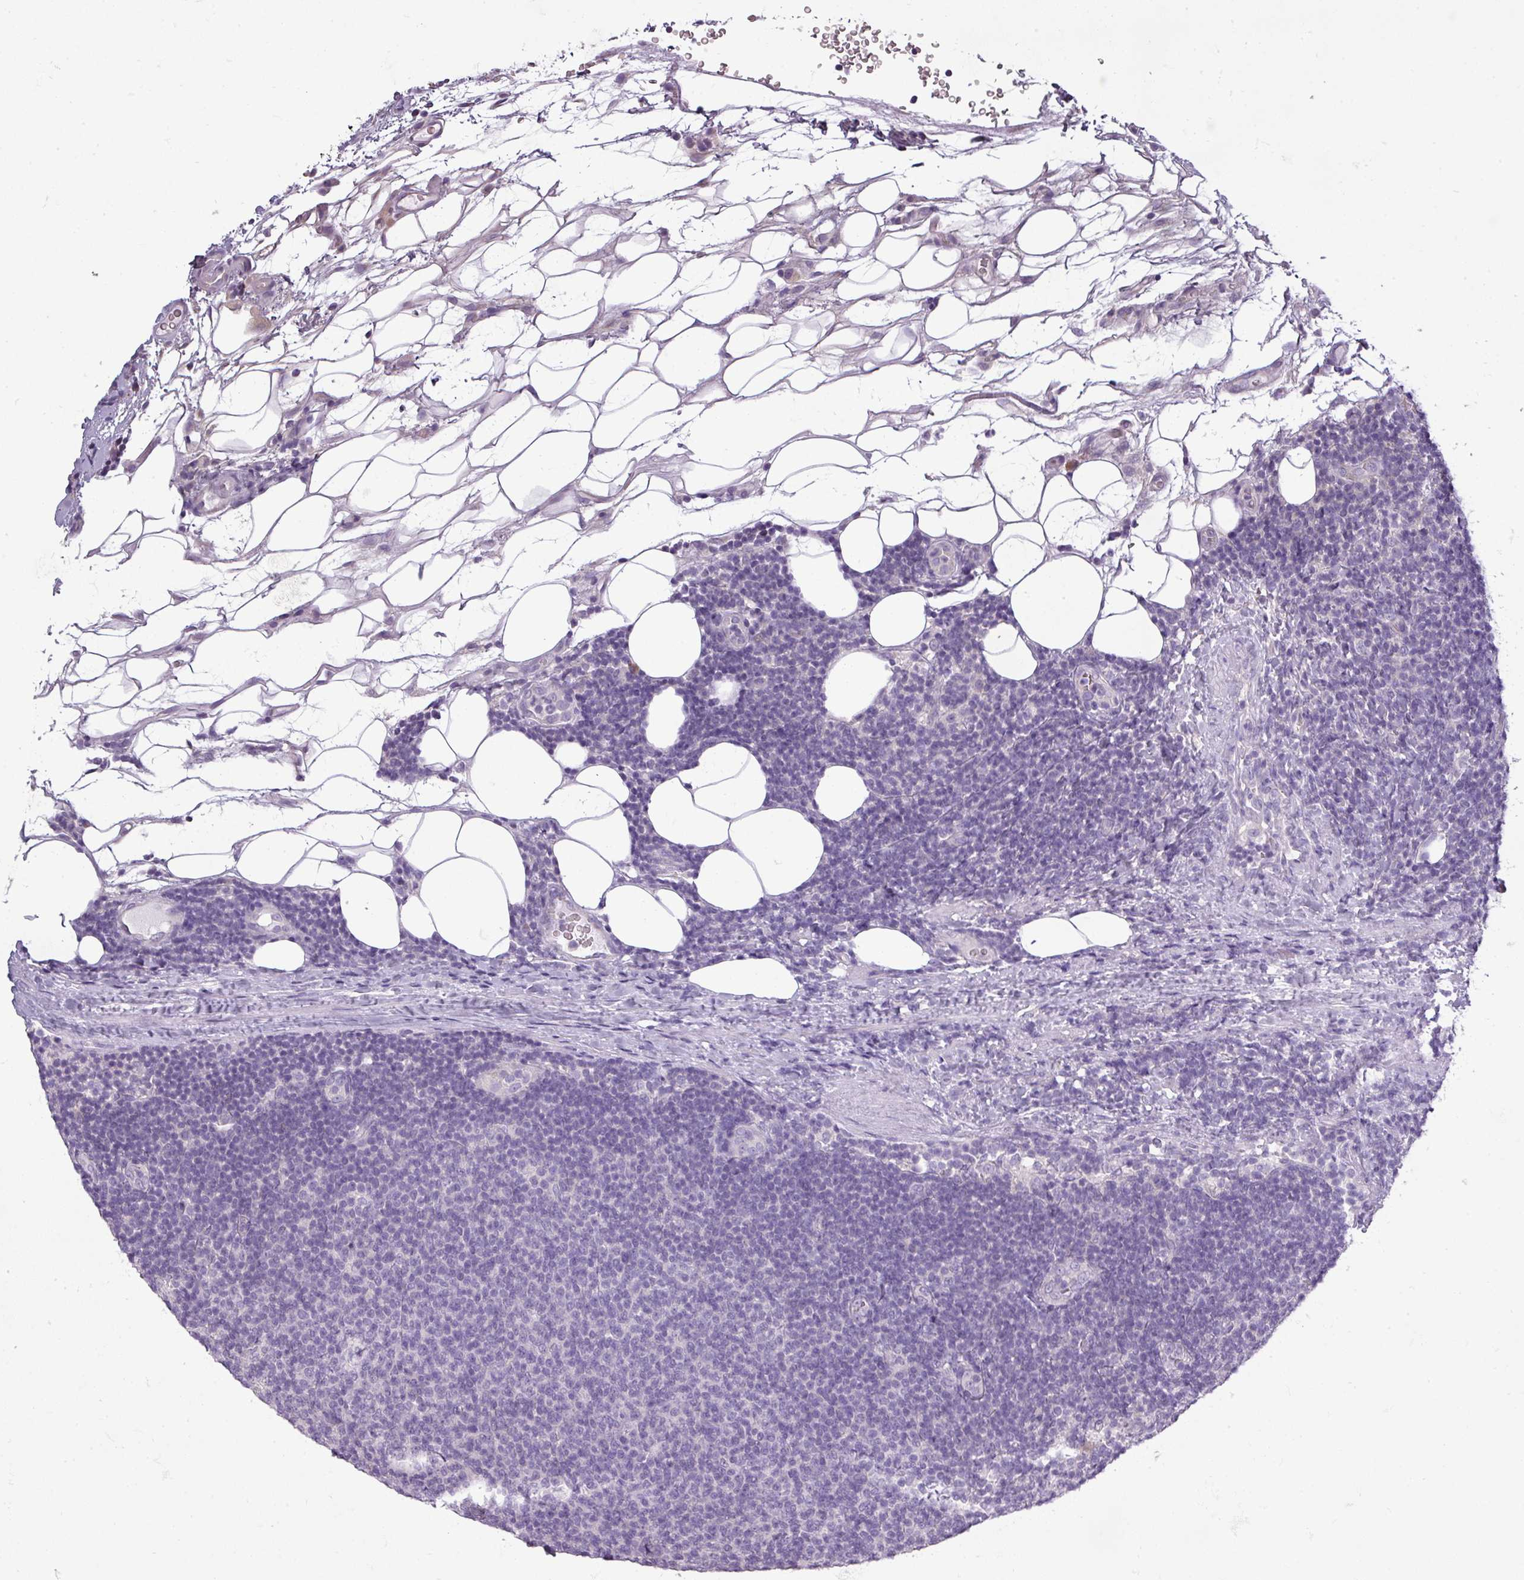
{"staining": {"intensity": "negative", "quantity": "none", "location": "none"}, "tissue": "lymphoma", "cell_type": "Tumor cells", "image_type": "cancer", "snomed": [{"axis": "morphology", "description": "Malignant lymphoma, non-Hodgkin's type, Low grade"}, {"axis": "topography", "description": "Lymph node"}], "caption": "A photomicrograph of human lymphoma is negative for staining in tumor cells.", "gene": "DNAAF9", "patient": {"sex": "male", "age": 66}}